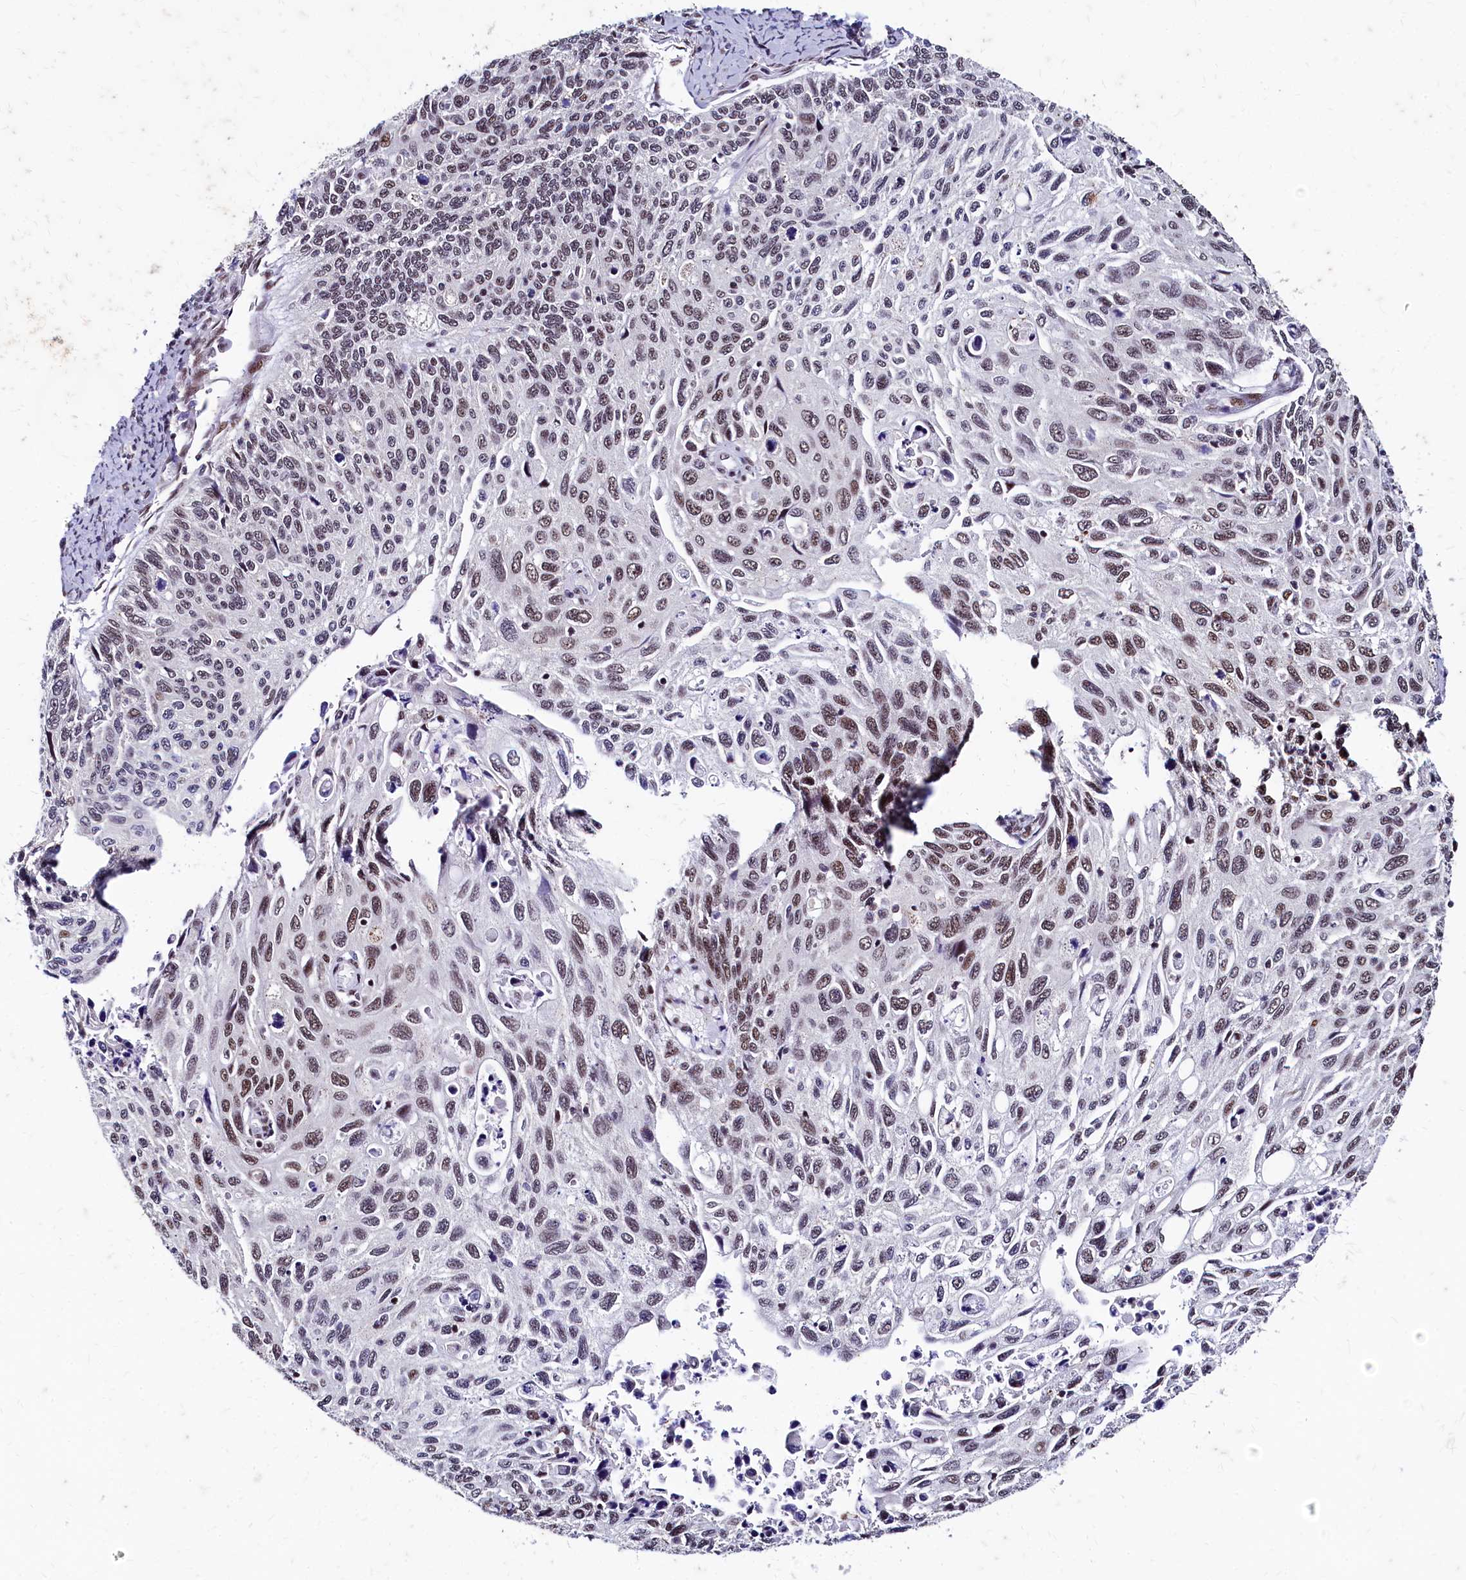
{"staining": {"intensity": "moderate", "quantity": "<25%", "location": "nuclear"}, "tissue": "cervical cancer", "cell_type": "Tumor cells", "image_type": "cancer", "snomed": [{"axis": "morphology", "description": "Squamous cell carcinoma, NOS"}, {"axis": "topography", "description": "Cervix"}], "caption": "A low amount of moderate nuclear staining is identified in approximately <25% of tumor cells in cervical cancer (squamous cell carcinoma) tissue.", "gene": "CPSF7", "patient": {"sex": "female", "age": 70}}